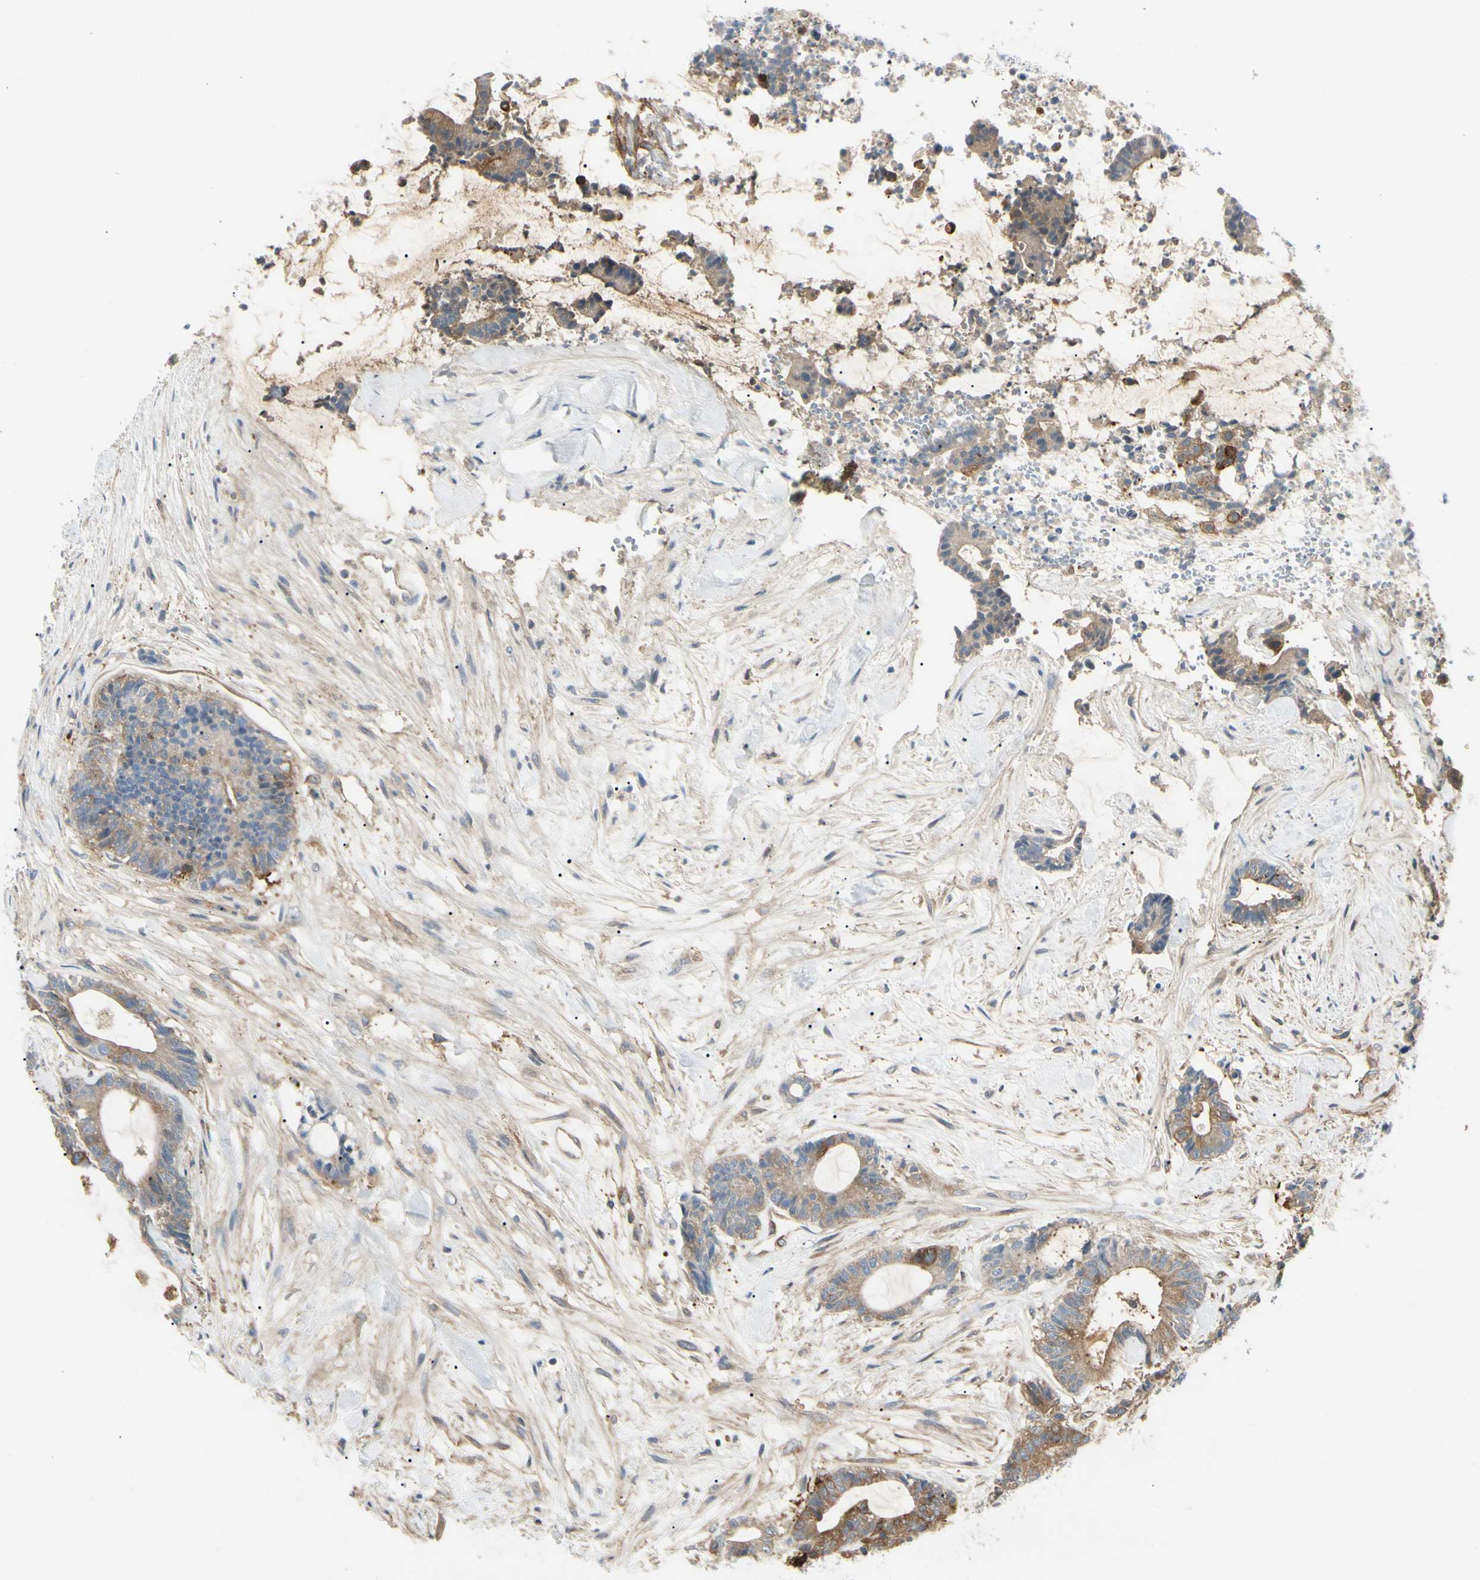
{"staining": {"intensity": "strong", "quantity": ">75%", "location": "cytoplasmic/membranous"}, "tissue": "colorectal cancer", "cell_type": "Tumor cells", "image_type": "cancer", "snomed": [{"axis": "morphology", "description": "Adenocarcinoma, NOS"}, {"axis": "topography", "description": "Colon"}], "caption": "Colorectal adenocarcinoma stained for a protein demonstrates strong cytoplasmic/membranous positivity in tumor cells.", "gene": "NFKB2", "patient": {"sex": "female", "age": 84}}